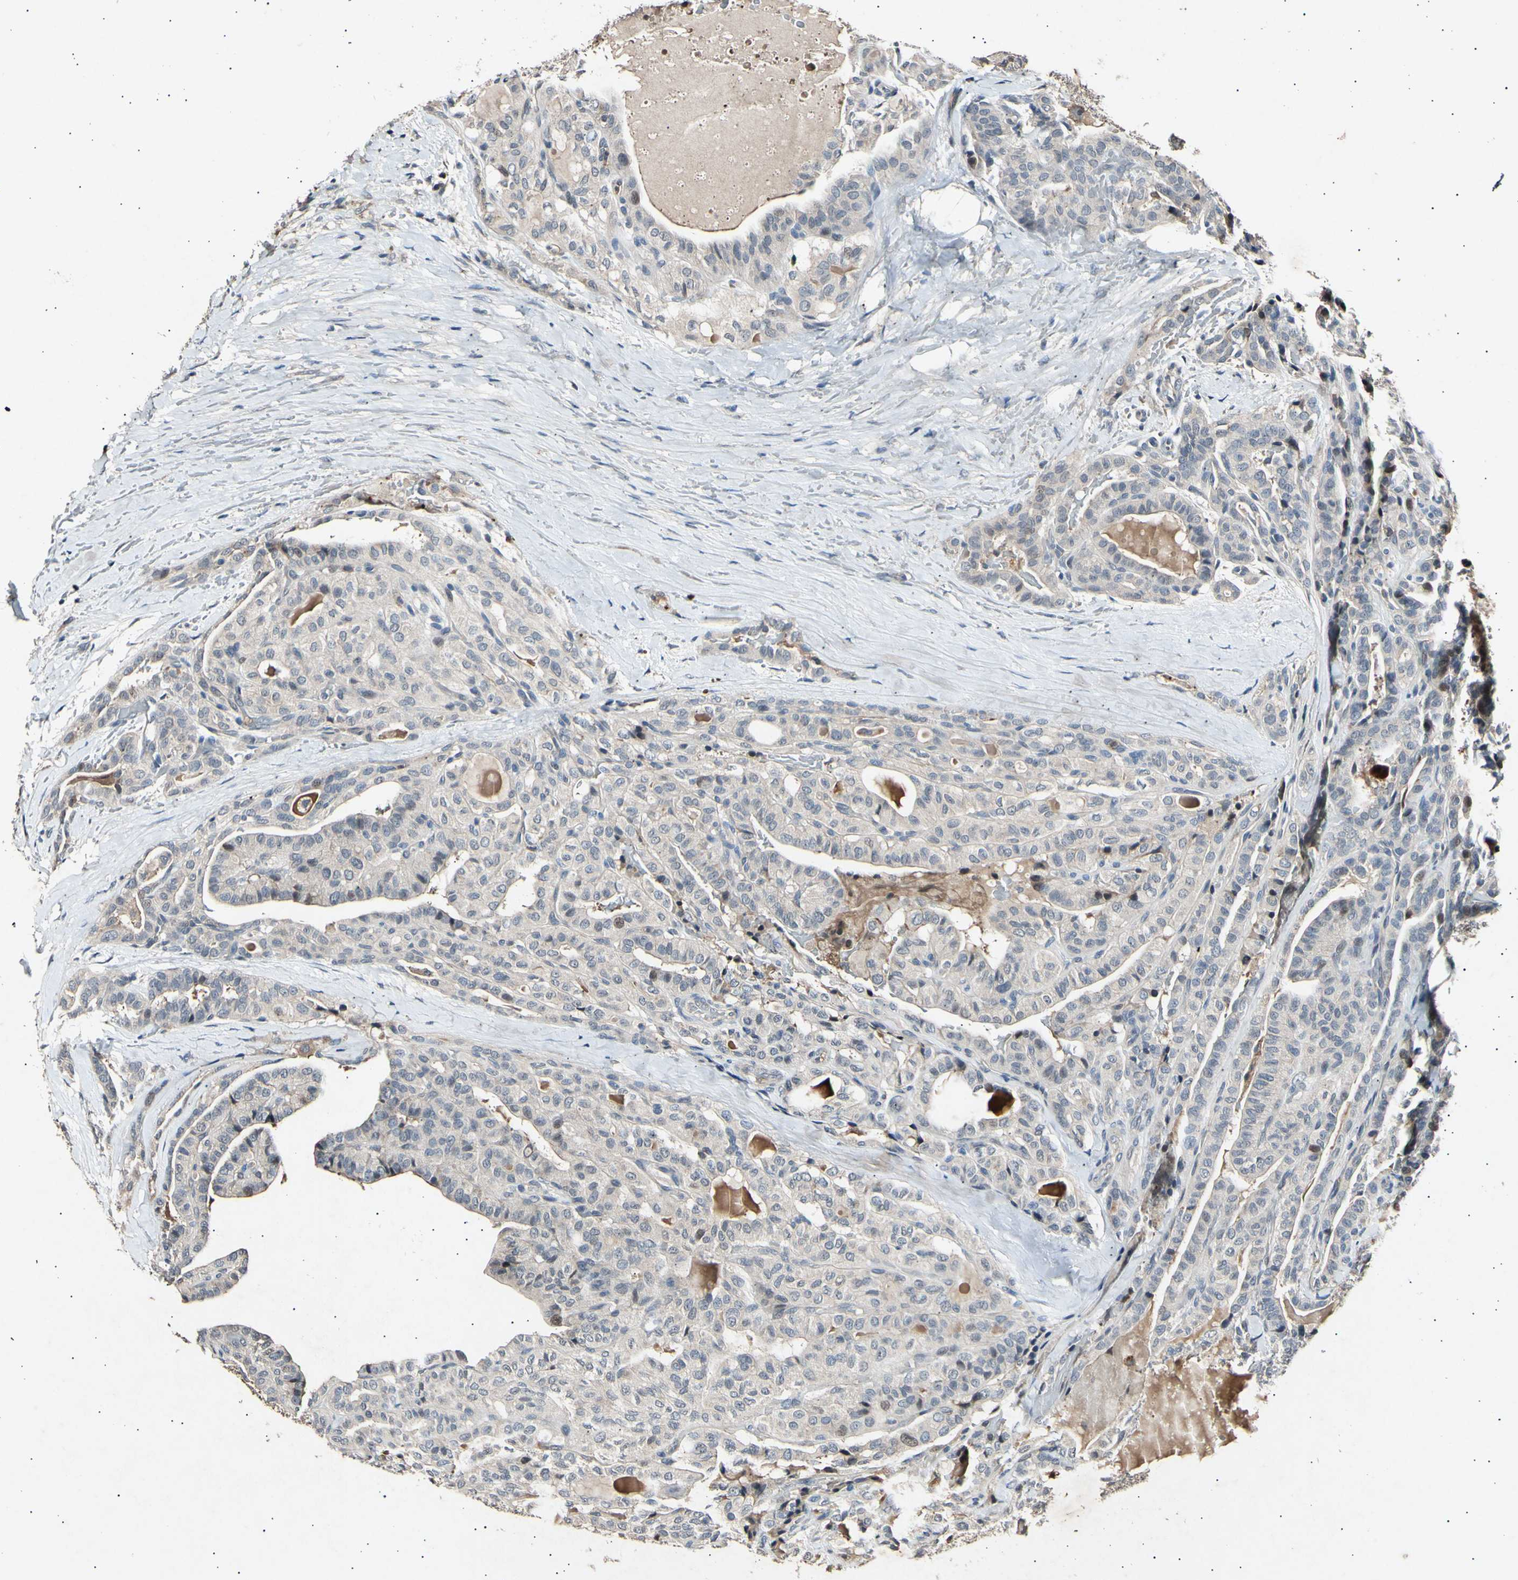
{"staining": {"intensity": "weak", "quantity": "<25%", "location": "cytoplasmic/membranous"}, "tissue": "thyroid cancer", "cell_type": "Tumor cells", "image_type": "cancer", "snomed": [{"axis": "morphology", "description": "Papillary adenocarcinoma, NOS"}, {"axis": "topography", "description": "Thyroid gland"}], "caption": "High magnification brightfield microscopy of thyroid cancer (papillary adenocarcinoma) stained with DAB (3,3'-diaminobenzidine) (brown) and counterstained with hematoxylin (blue): tumor cells show no significant expression.", "gene": "ADCY3", "patient": {"sex": "male", "age": 77}}